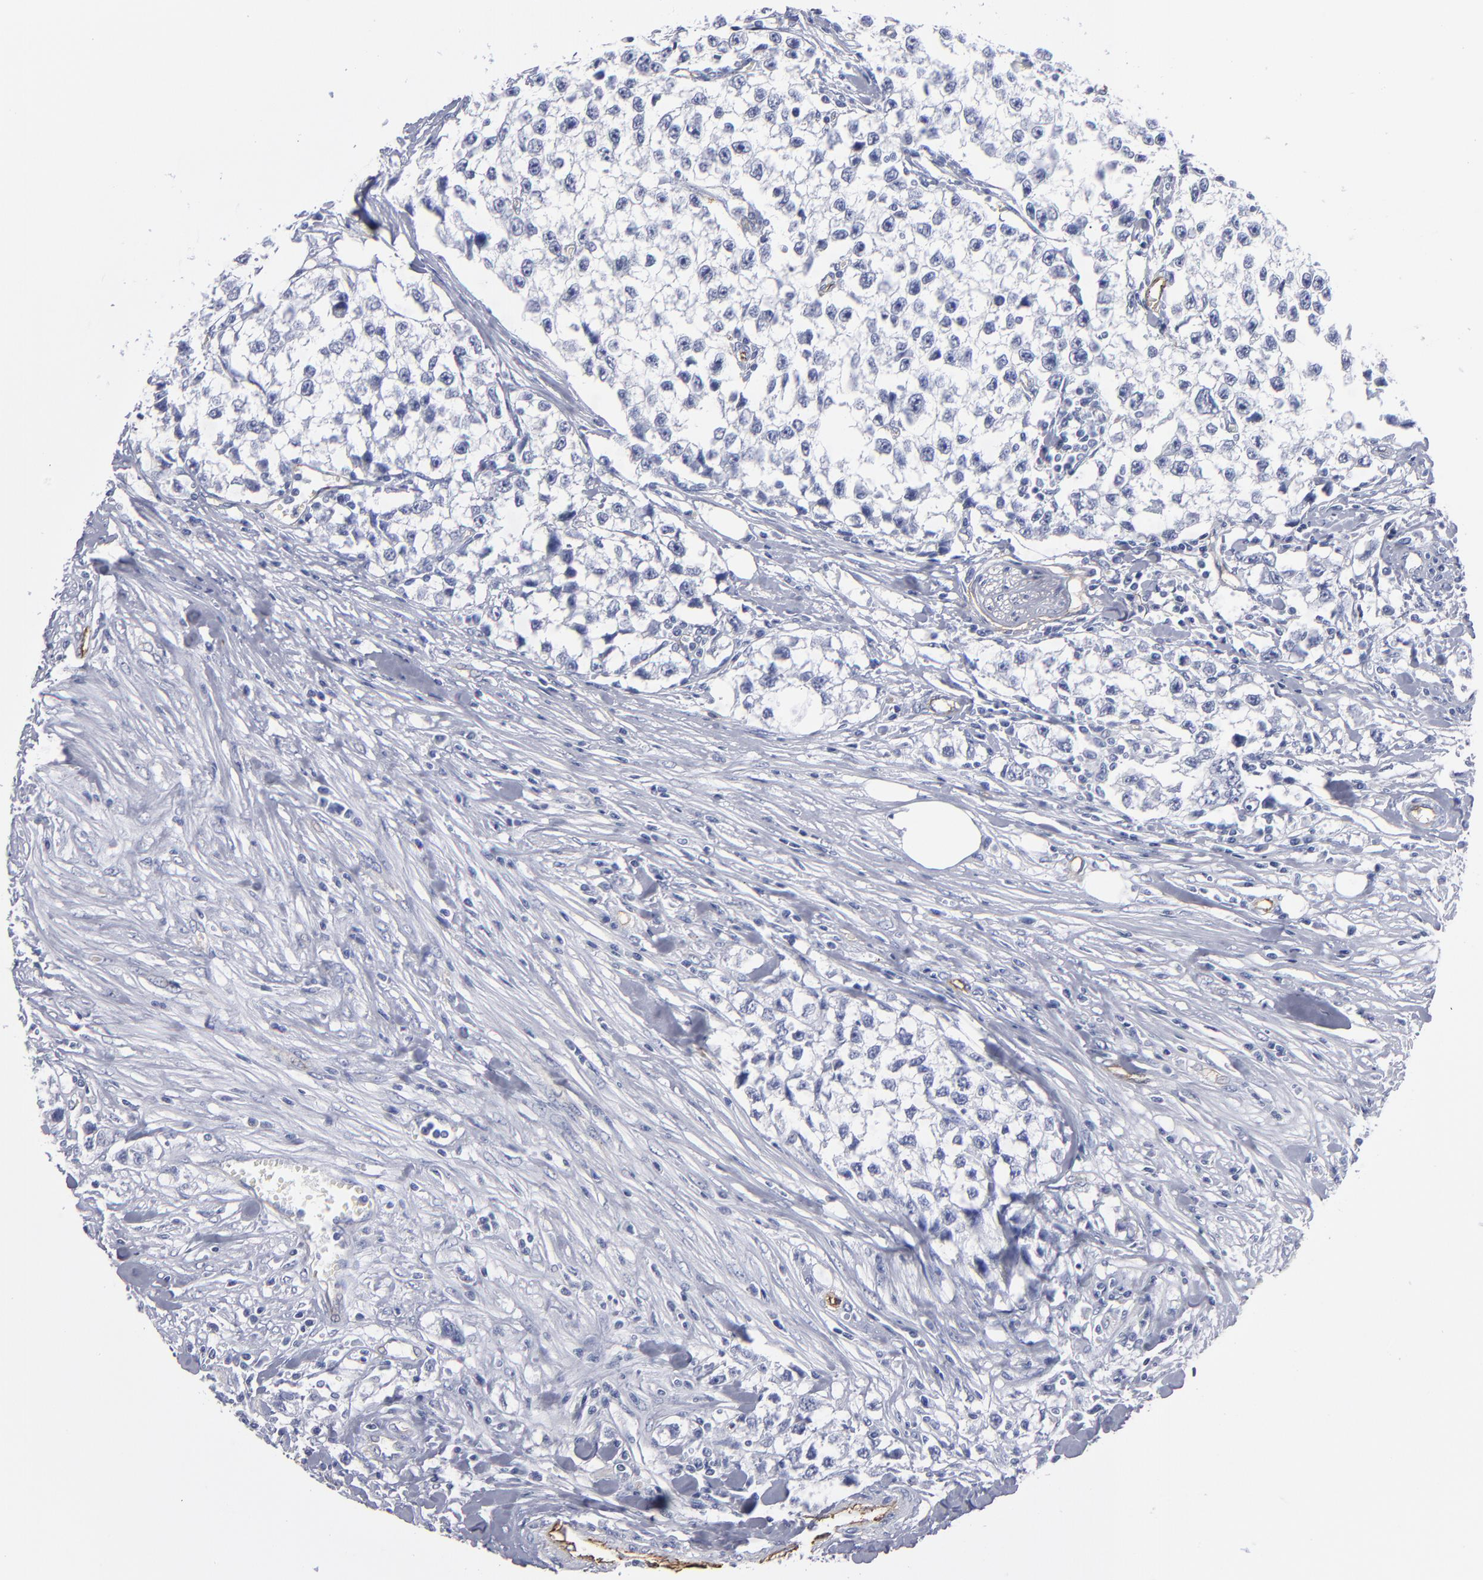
{"staining": {"intensity": "negative", "quantity": "none", "location": "none"}, "tissue": "testis cancer", "cell_type": "Tumor cells", "image_type": "cancer", "snomed": [{"axis": "morphology", "description": "Seminoma, NOS"}, {"axis": "morphology", "description": "Carcinoma, Embryonal, NOS"}, {"axis": "topography", "description": "Testis"}], "caption": "This is an immunohistochemistry (IHC) image of seminoma (testis). There is no expression in tumor cells.", "gene": "TM4SF1", "patient": {"sex": "male", "age": 30}}